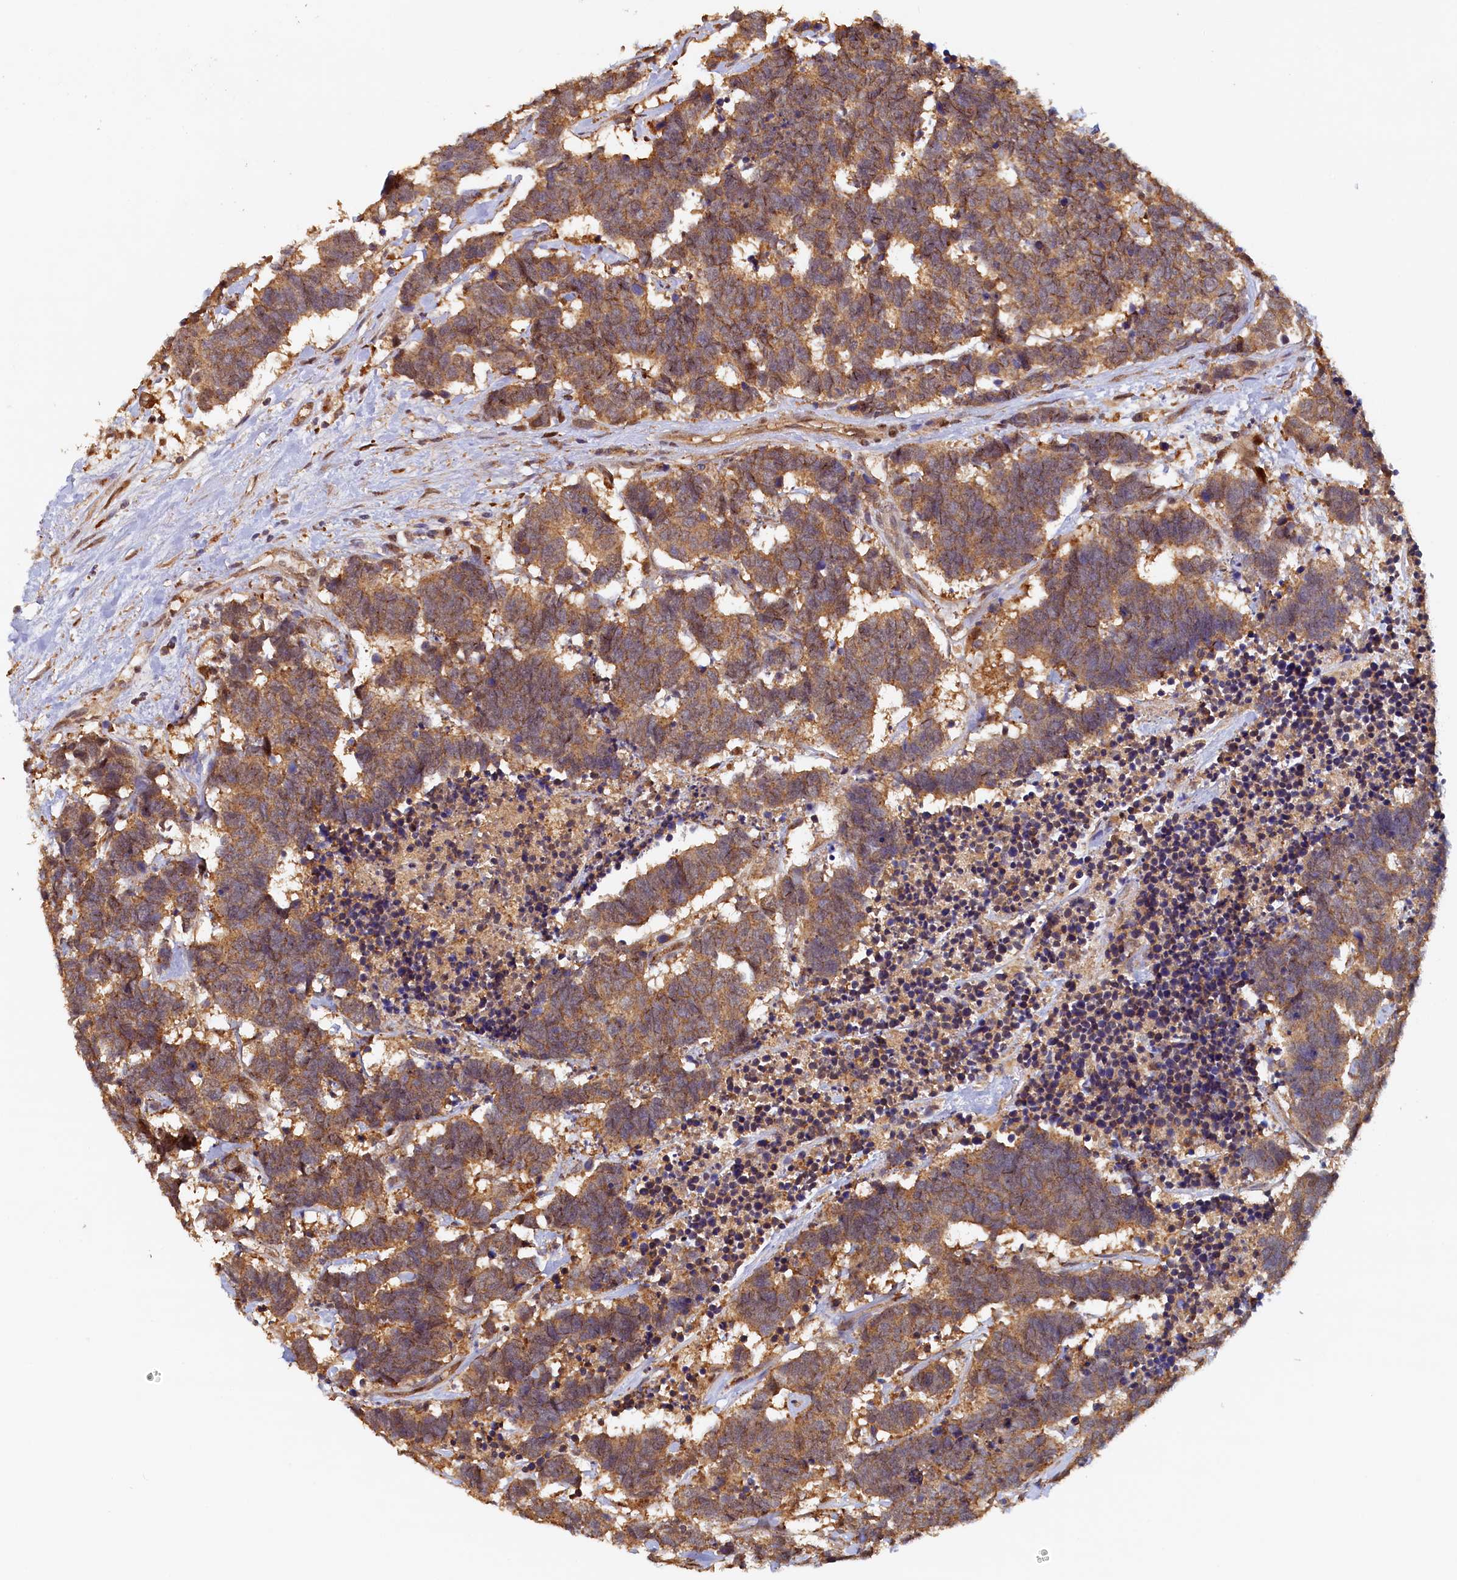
{"staining": {"intensity": "moderate", "quantity": ">75%", "location": "cytoplasmic/membranous"}, "tissue": "carcinoid", "cell_type": "Tumor cells", "image_type": "cancer", "snomed": [{"axis": "morphology", "description": "Carcinoma, NOS"}, {"axis": "morphology", "description": "Carcinoid, malignant, NOS"}, {"axis": "topography", "description": "Urinary bladder"}], "caption": "Brown immunohistochemical staining in human carcinoma shows moderate cytoplasmic/membranous expression in about >75% of tumor cells.", "gene": "UBL7", "patient": {"sex": "male", "age": 57}}